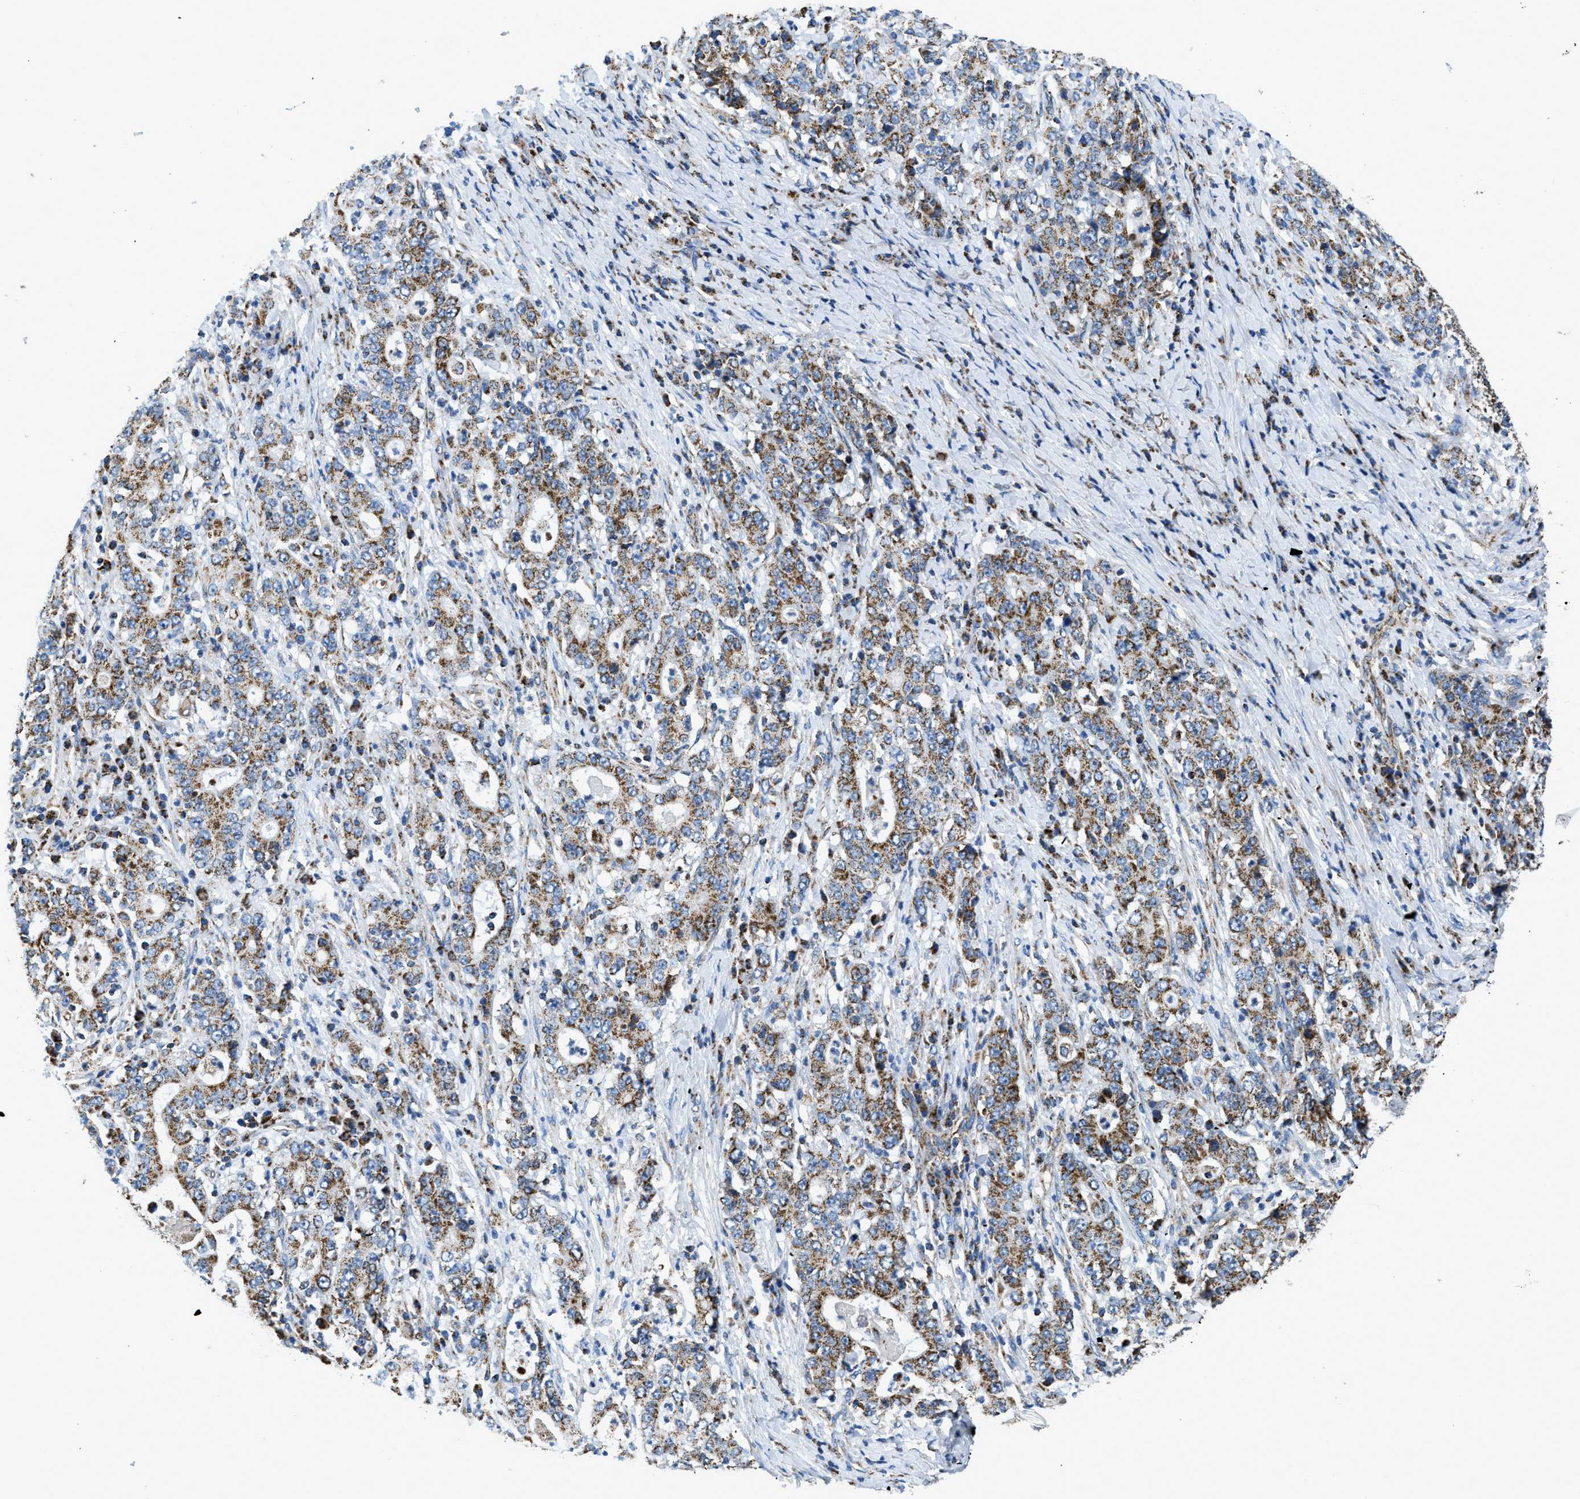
{"staining": {"intensity": "moderate", "quantity": ">75%", "location": "cytoplasmic/membranous"}, "tissue": "stomach cancer", "cell_type": "Tumor cells", "image_type": "cancer", "snomed": [{"axis": "morphology", "description": "Normal tissue, NOS"}, {"axis": "morphology", "description": "Adenocarcinoma, NOS"}, {"axis": "topography", "description": "Stomach, upper"}, {"axis": "topography", "description": "Stomach"}], "caption": "High-magnification brightfield microscopy of adenocarcinoma (stomach) stained with DAB (brown) and counterstained with hematoxylin (blue). tumor cells exhibit moderate cytoplasmic/membranous expression is seen in about>75% of cells.", "gene": "STK33", "patient": {"sex": "male", "age": 59}}